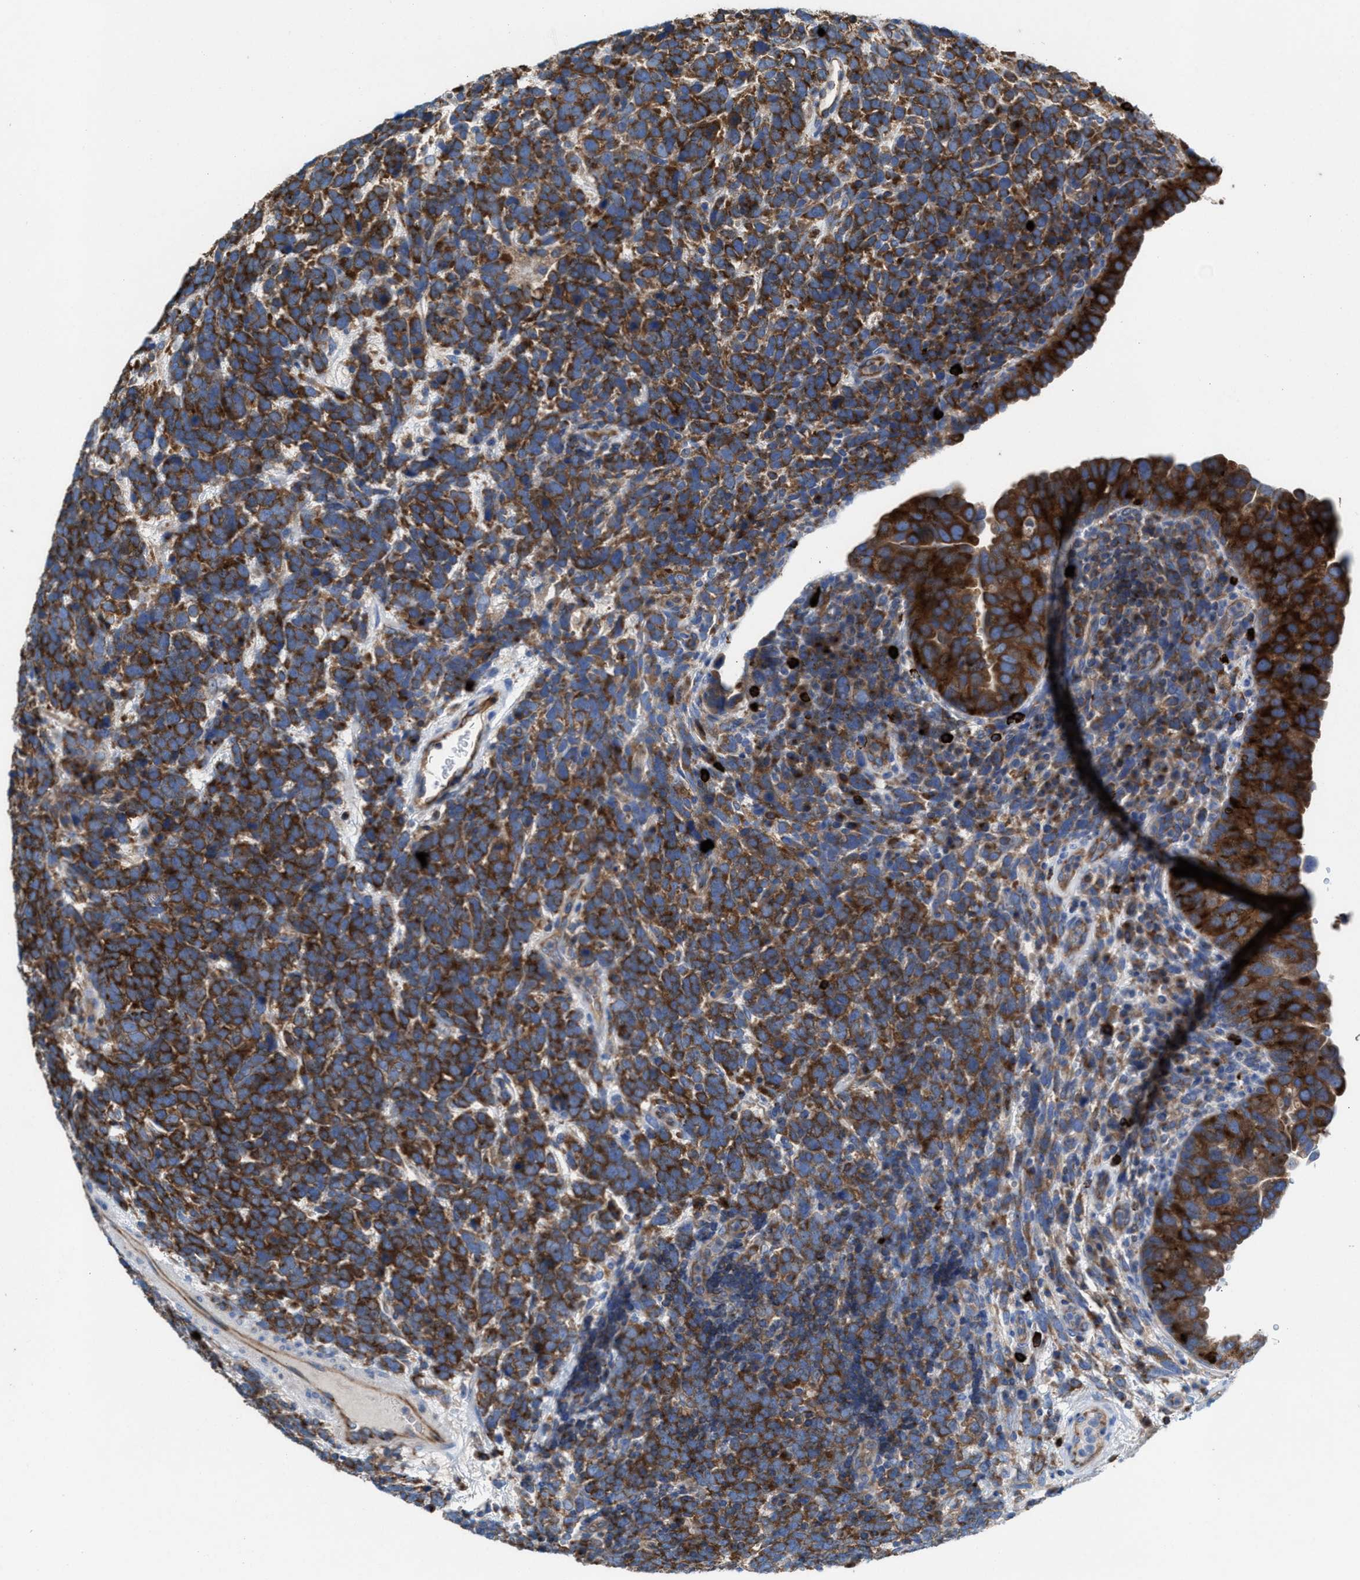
{"staining": {"intensity": "moderate", "quantity": ">75%", "location": "cytoplasmic/membranous"}, "tissue": "urothelial cancer", "cell_type": "Tumor cells", "image_type": "cancer", "snomed": [{"axis": "morphology", "description": "Urothelial carcinoma, High grade"}, {"axis": "topography", "description": "Urinary bladder"}], "caption": "A micrograph of human urothelial cancer stained for a protein demonstrates moderate cytoplasmic/membranous brown staining in tumor cells.", "gene": "NYAP1", "patient": {"sex": "female", "age": 82}}